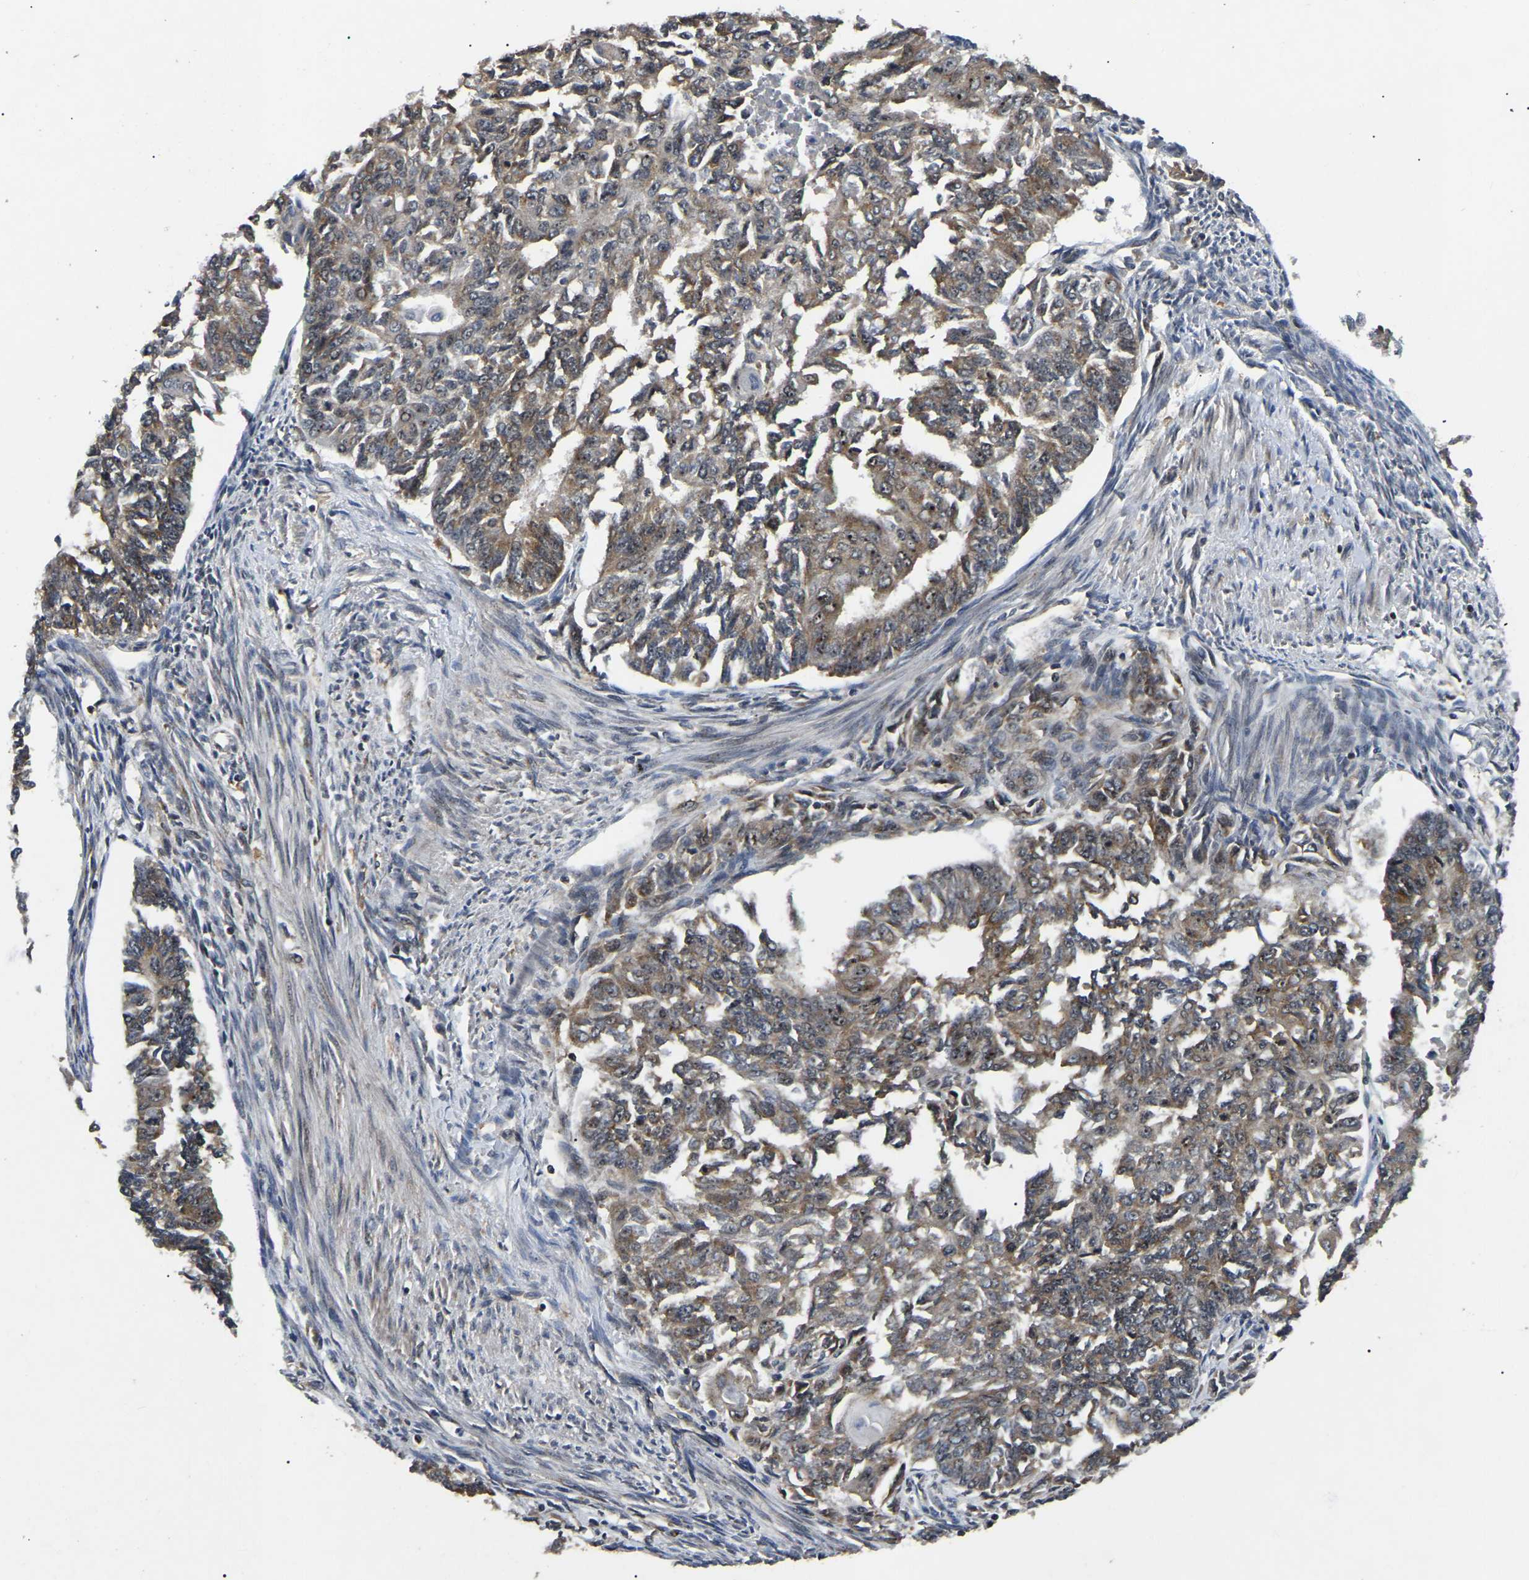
{"staining": {"intensity": "moderate", "quantity": ">75%", "location": "cytoplasmic/membranous,nuclear"}, "tissue": "endometrial cancer", "cell_type": "Tumor cells", "image_type": "cancer", "snomed": [{"axis": "morphology", "description": "Adenocarcinoma, NOS"}, {"axis": "topography", "description": "Endometrium"}], "caption": "Tumor cells exhibit medium levels of moderate cytoplasmic/membranous and nuclear staining in about >75% of cells in endometrial cancer (adenocarcinoma).", "gene": "RBM28", "patient": {"sex": "female", "age": 32}}